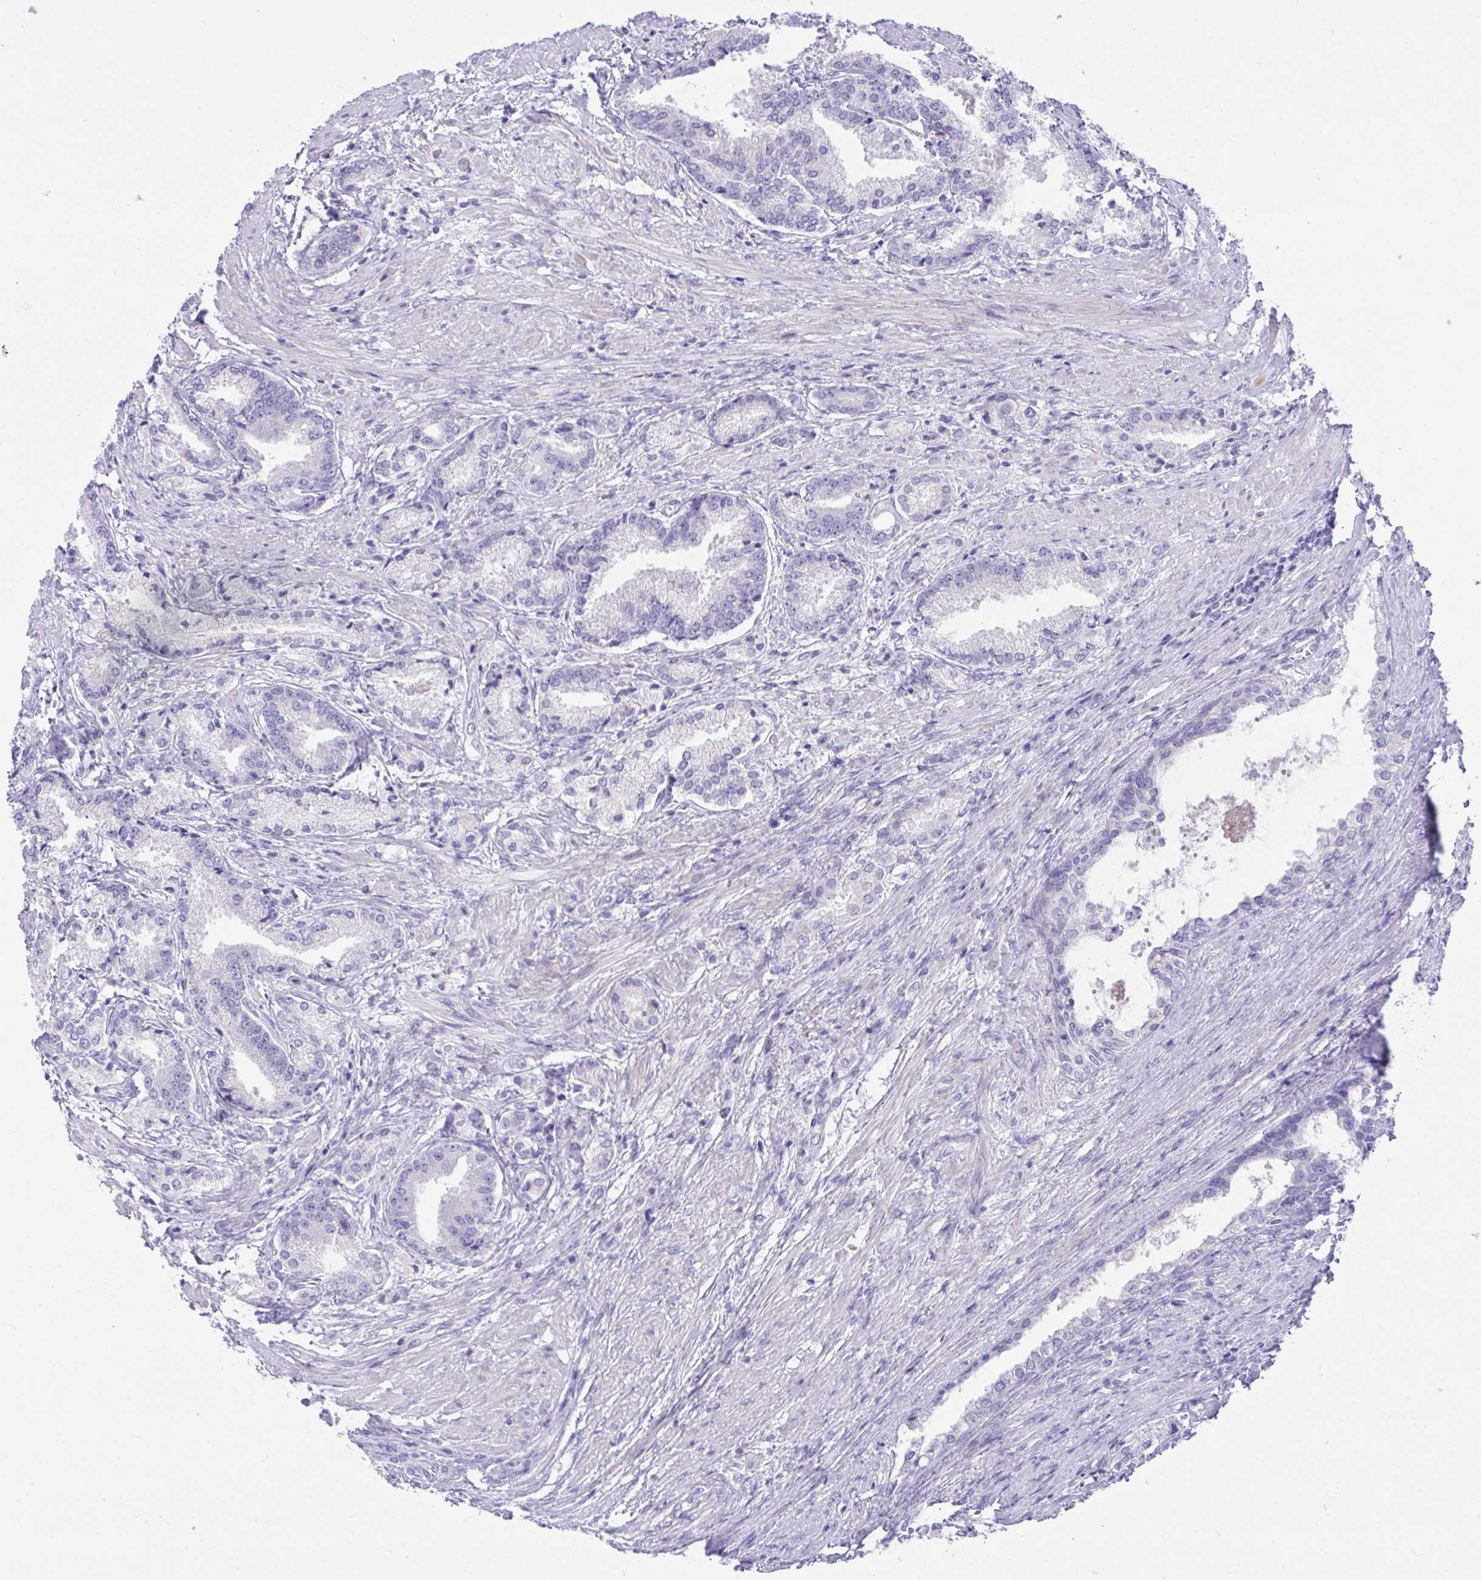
{"staining": {"intensity": "negative", "quantity": "none", "location": "none"}, "tissue": "prostate cancer", "cell_type": "Tumor cells", "image_type": "cancer", "snomed": [{"axis": "morphology", "description": "Adenocarcinoma, High grade"}, {"axis": "topography", "description": "Prostate and seminal vesicle, NOS"}], "caption": "This is an immunohistochemistry (IHC) histopathology image of human prostate adenocarcinoma (high-grade). There is no staining in tumor cells.", "gene": "PLEKHH1", "patient": {"sex": "male", "age": 61}}